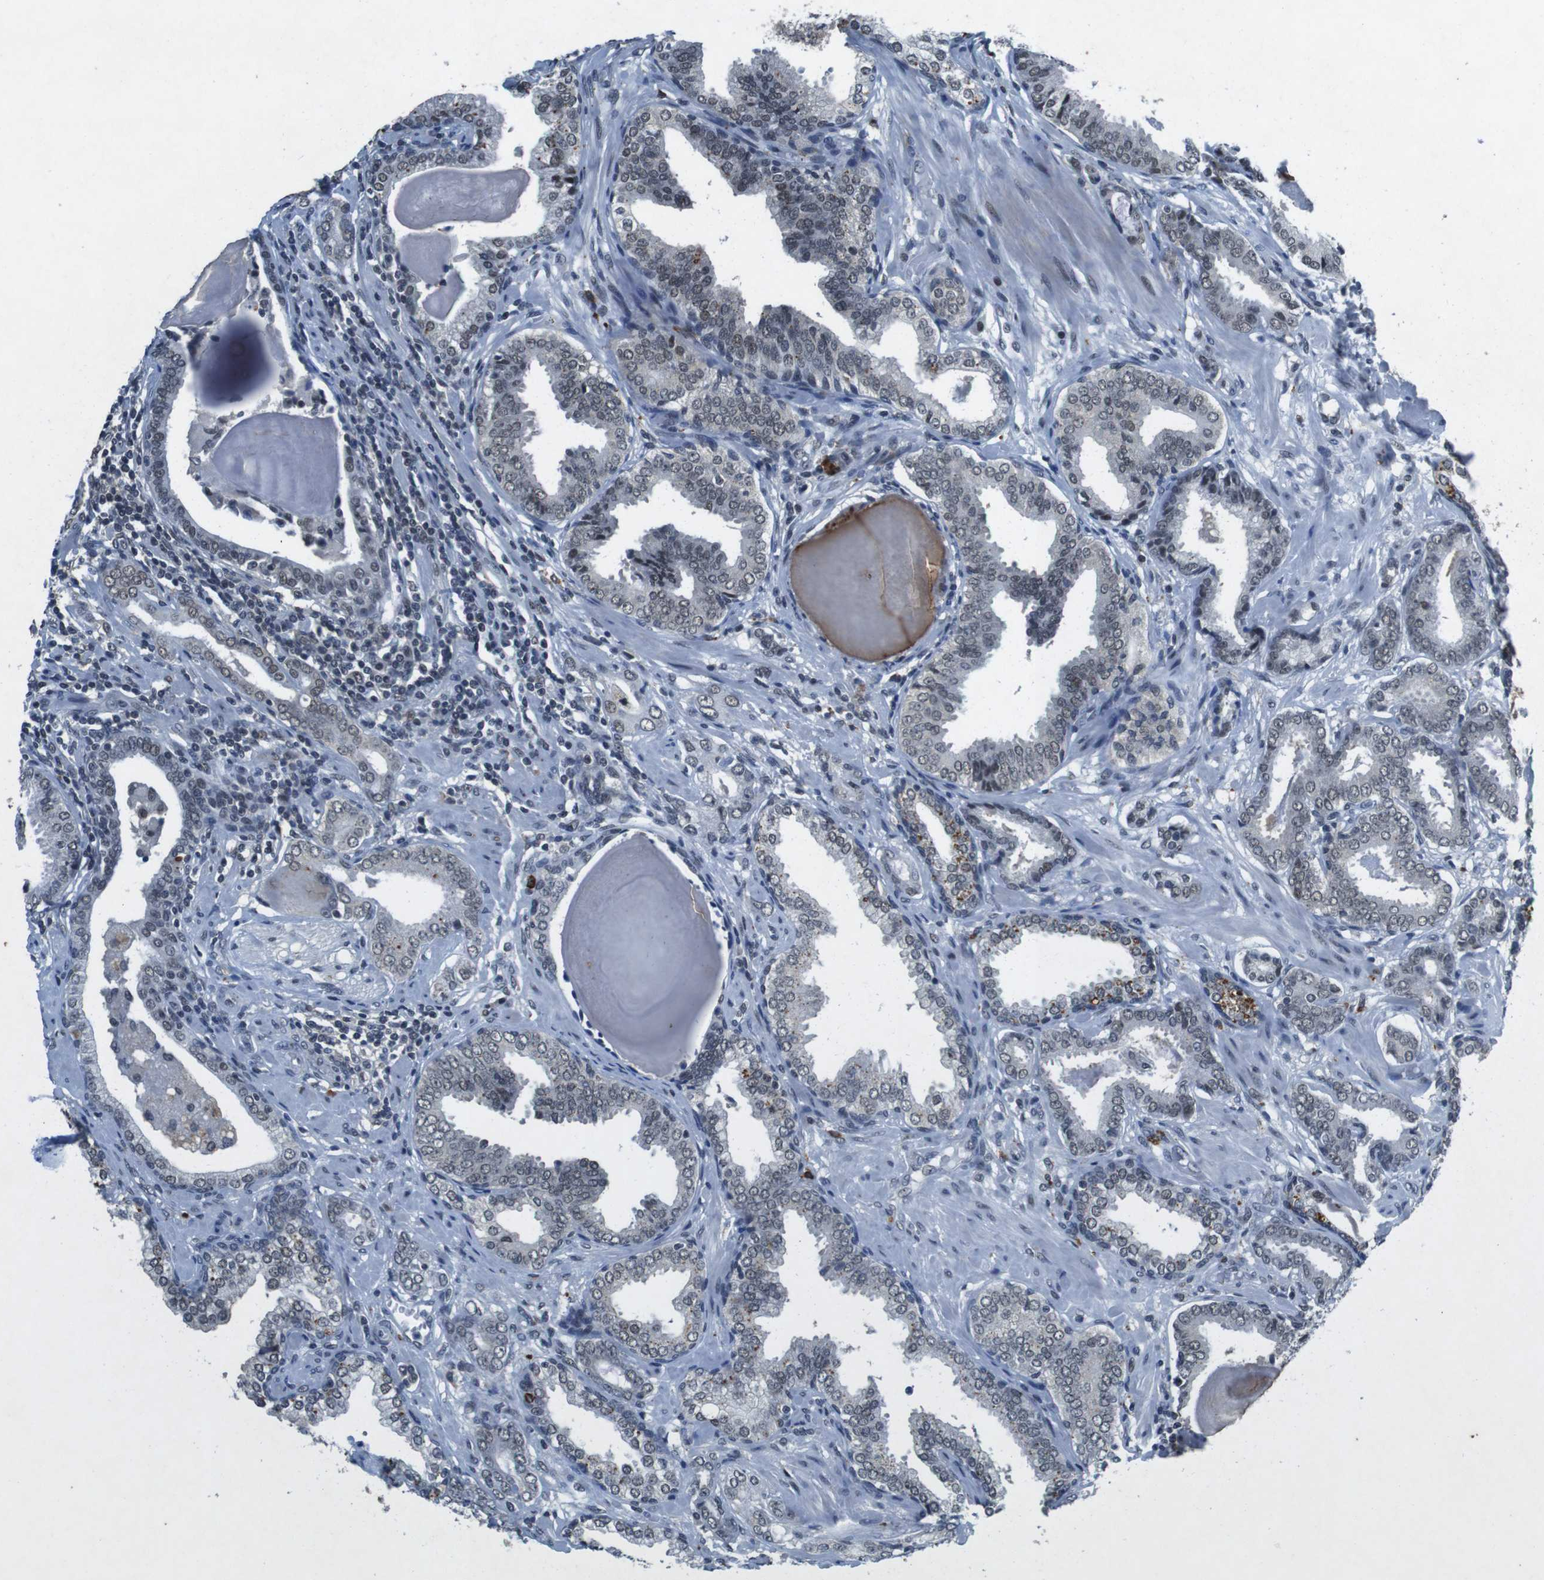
{"staining": {"intensity": "weak", "quantity": "<25%", "location": "nuclear"}, "tissue": "prostate cancer", "cell_type": "Tumor cells", "image_type": "cancer", "snomed": [{"axis": "morphology", "description": "Adenocarcinoma, Low grade"}, {"axis": "topography", "description": "Prostate"}], "caption": "Immunohistochemistry histopathology image of neoplastic tissue: human adenocarcinoma (low-grade) (prostate) stained with DAB (3,3'-diaminobenzidine) exhibits no significant protein expression in tumor cells.", "gene": "USP7", "patient": {"sex": "male", "age": 53}}